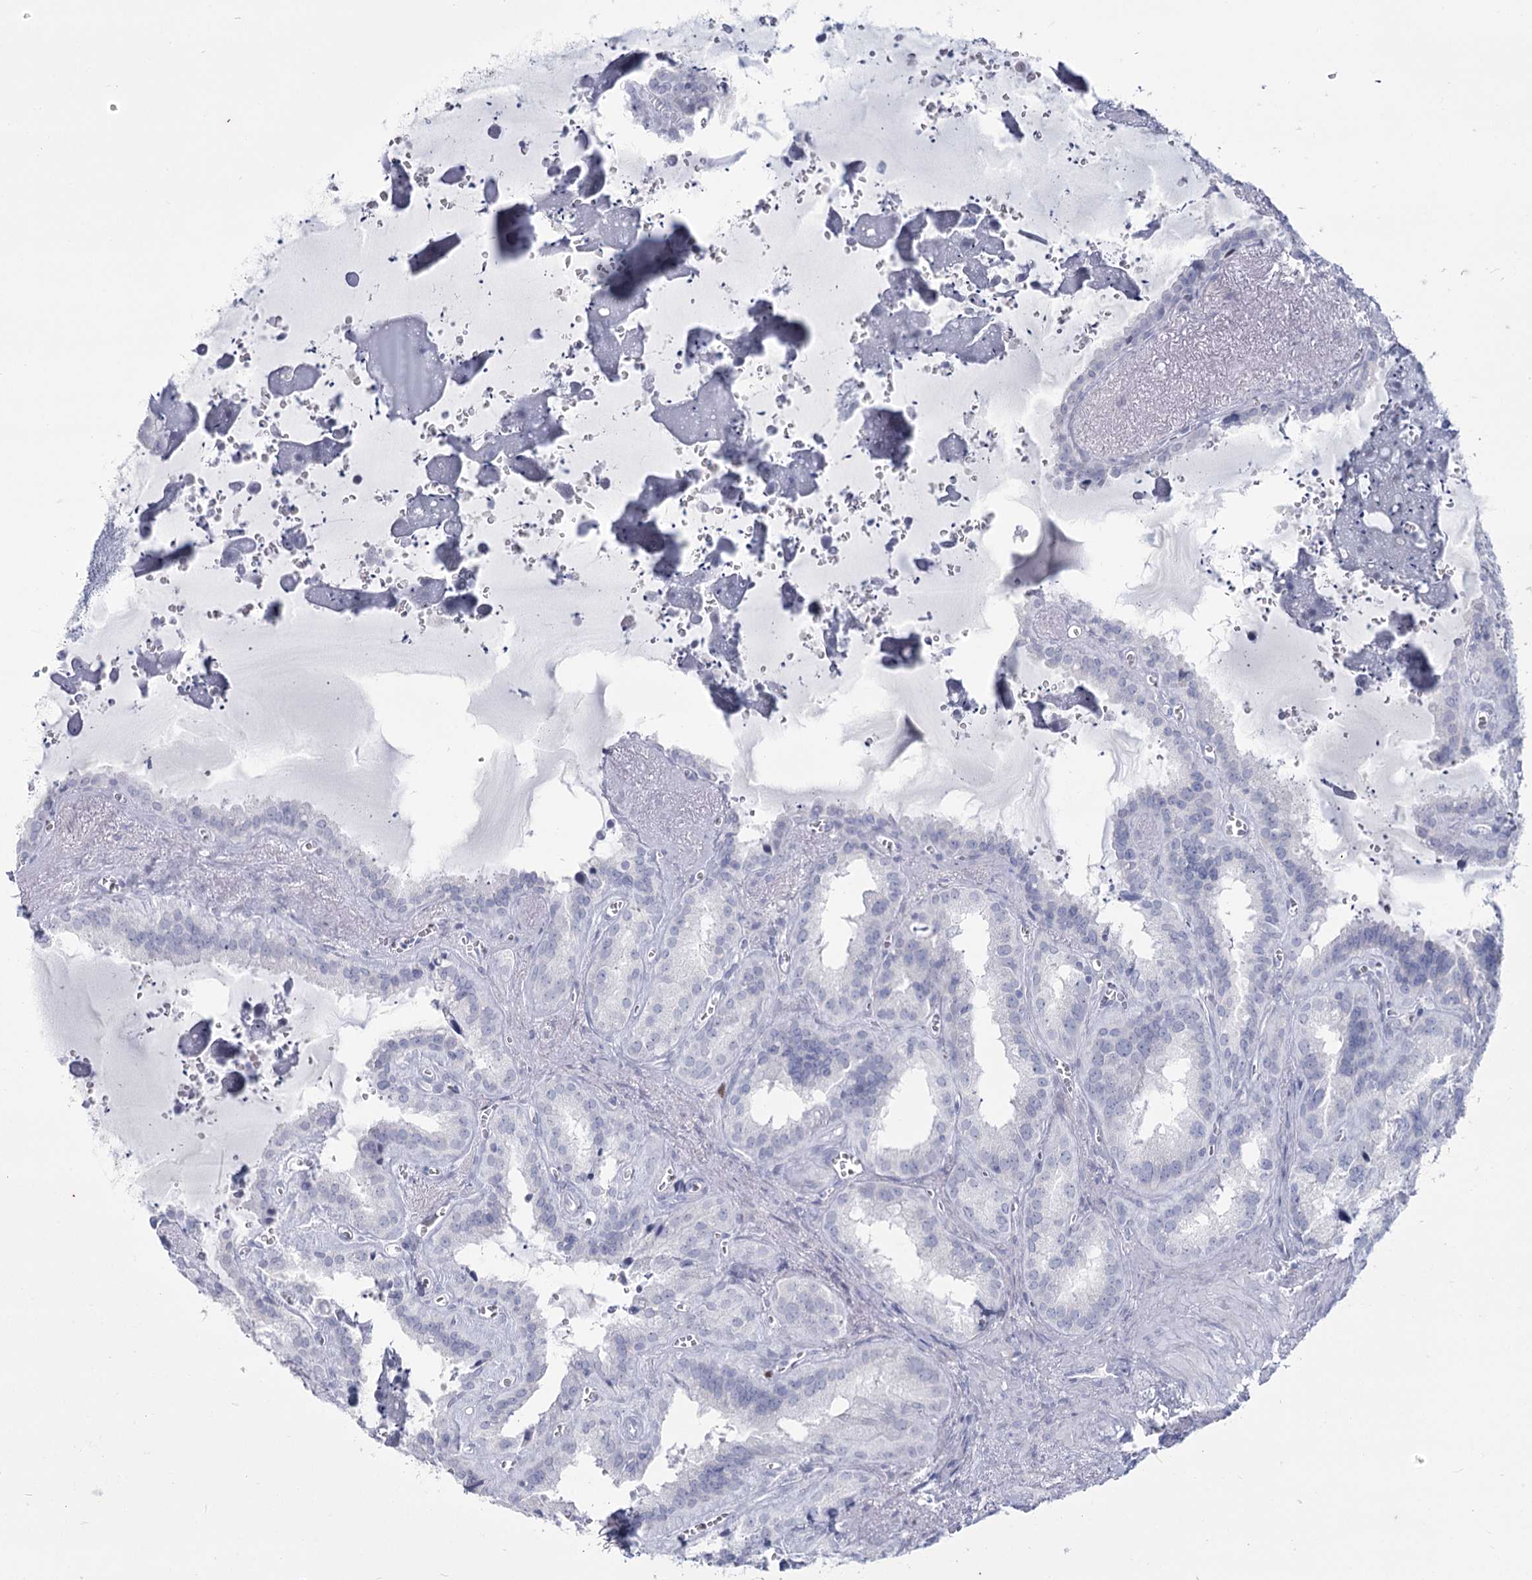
{"staining": {"intensity": "negative", "quantity": "none", "location": "none"}, "tissue": "seminal vesicle", "cell_type": "Glandular cells", "image_type": "normal", "snomed": [{"axis": "morphology", "description": "Normal tissue, NOS"}, {"axis": "topography", "description": "Prostate"}, {"axis": "topography", "description": "Seminal veicle"}], "caption": "The photomicrograph displays no significant positivity in glandular cells of seminal vesicle.", "gene": "SLC6A19", "patient": {"sex": "male", "age": 59}}